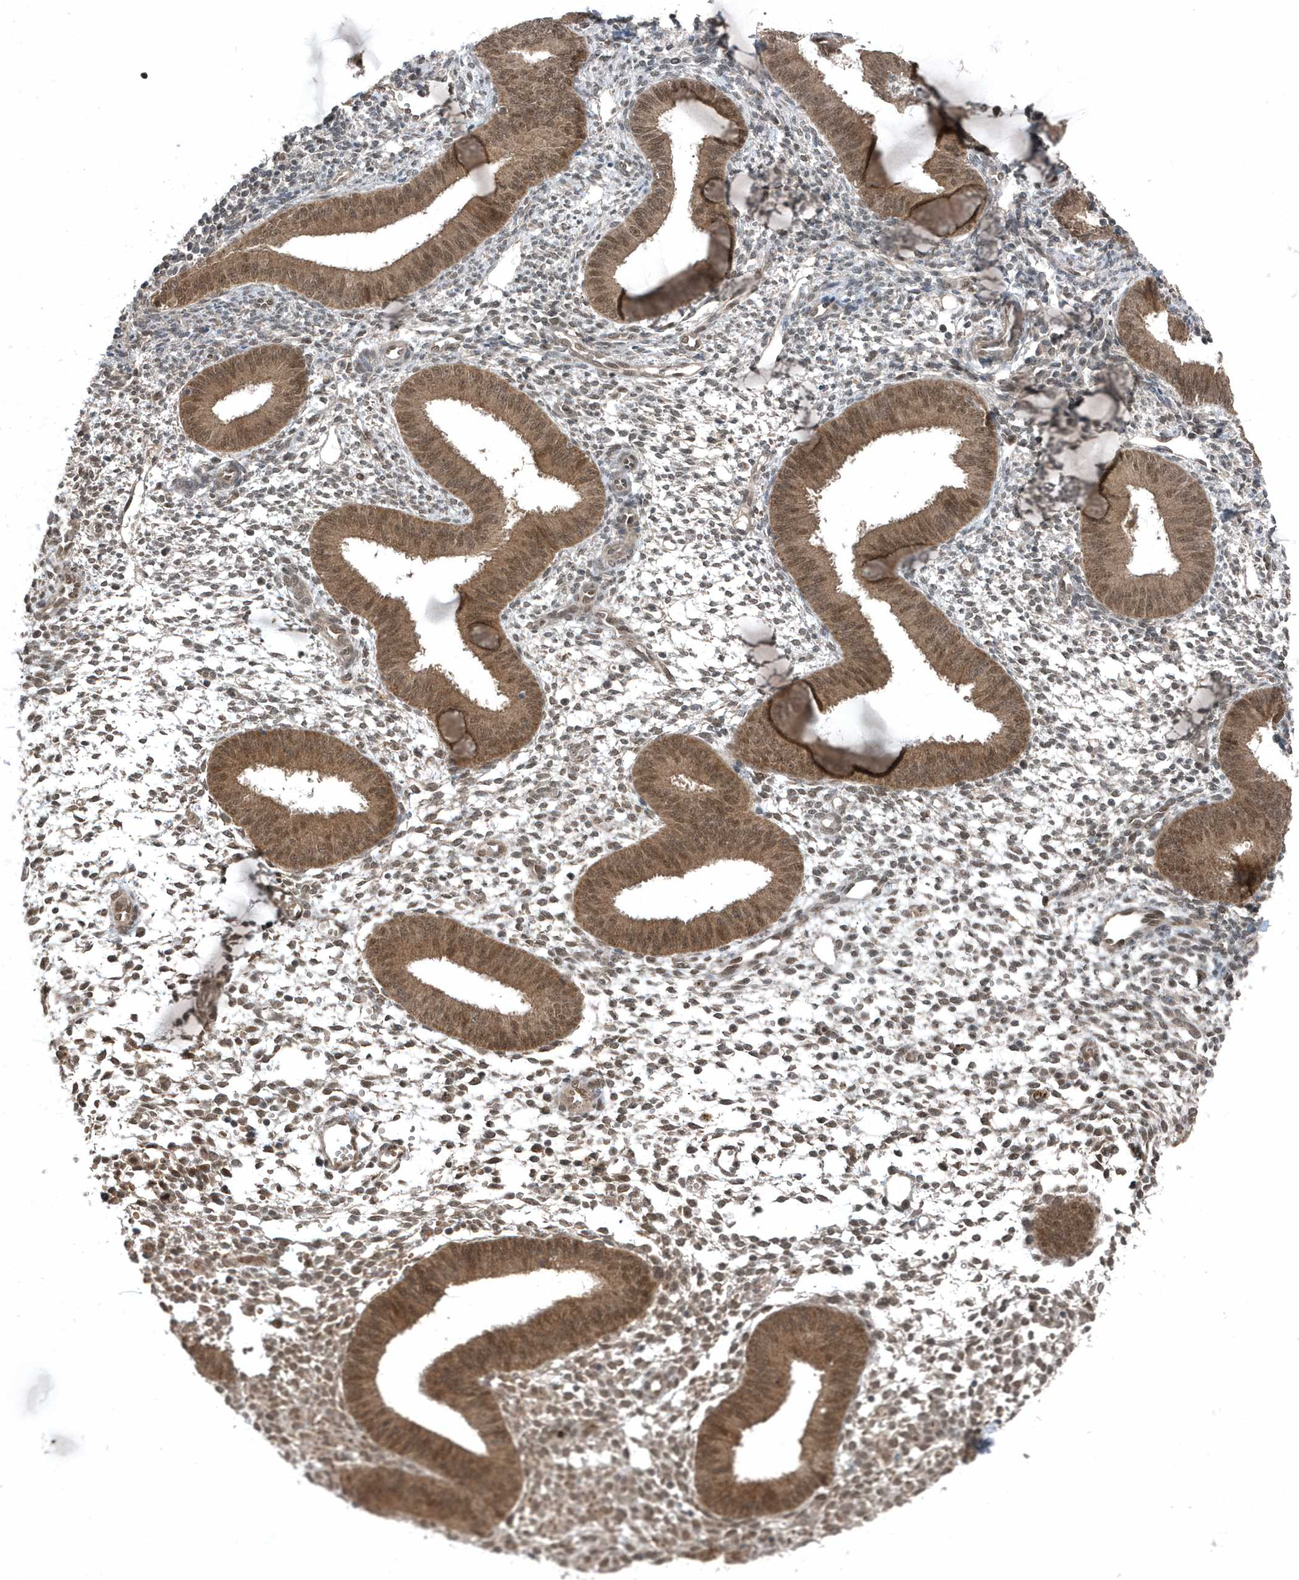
{"staining": {"intensity": "moderate", "quantity": "25%-75%", "location": "nuclear"}, "tissue": "endometrium", "cell_type": "Cells in endometrial stroma", "image_type": "normal", "snomed": [{"axis": "morphology", "description": "Normal tissue, NOS"}, {"axis": "topography", "description": "Uterus"}, {"axis": "topography", "description": "Endometrium"}], "caption": "Immunohistochemical staining of unremarkable human endometrium shows 25%-75% levels of moderate nuclear protein staining in about 25%-75% of cells in endometrial stroma. Using DAB (3,3'-diaminobenzidine) (brown) and hematoxylin (blue) stains, captured at high magnification using brightfield microscopy.", "gene": "QTRT2", "patient": {"sex": "female", "age": 48}}